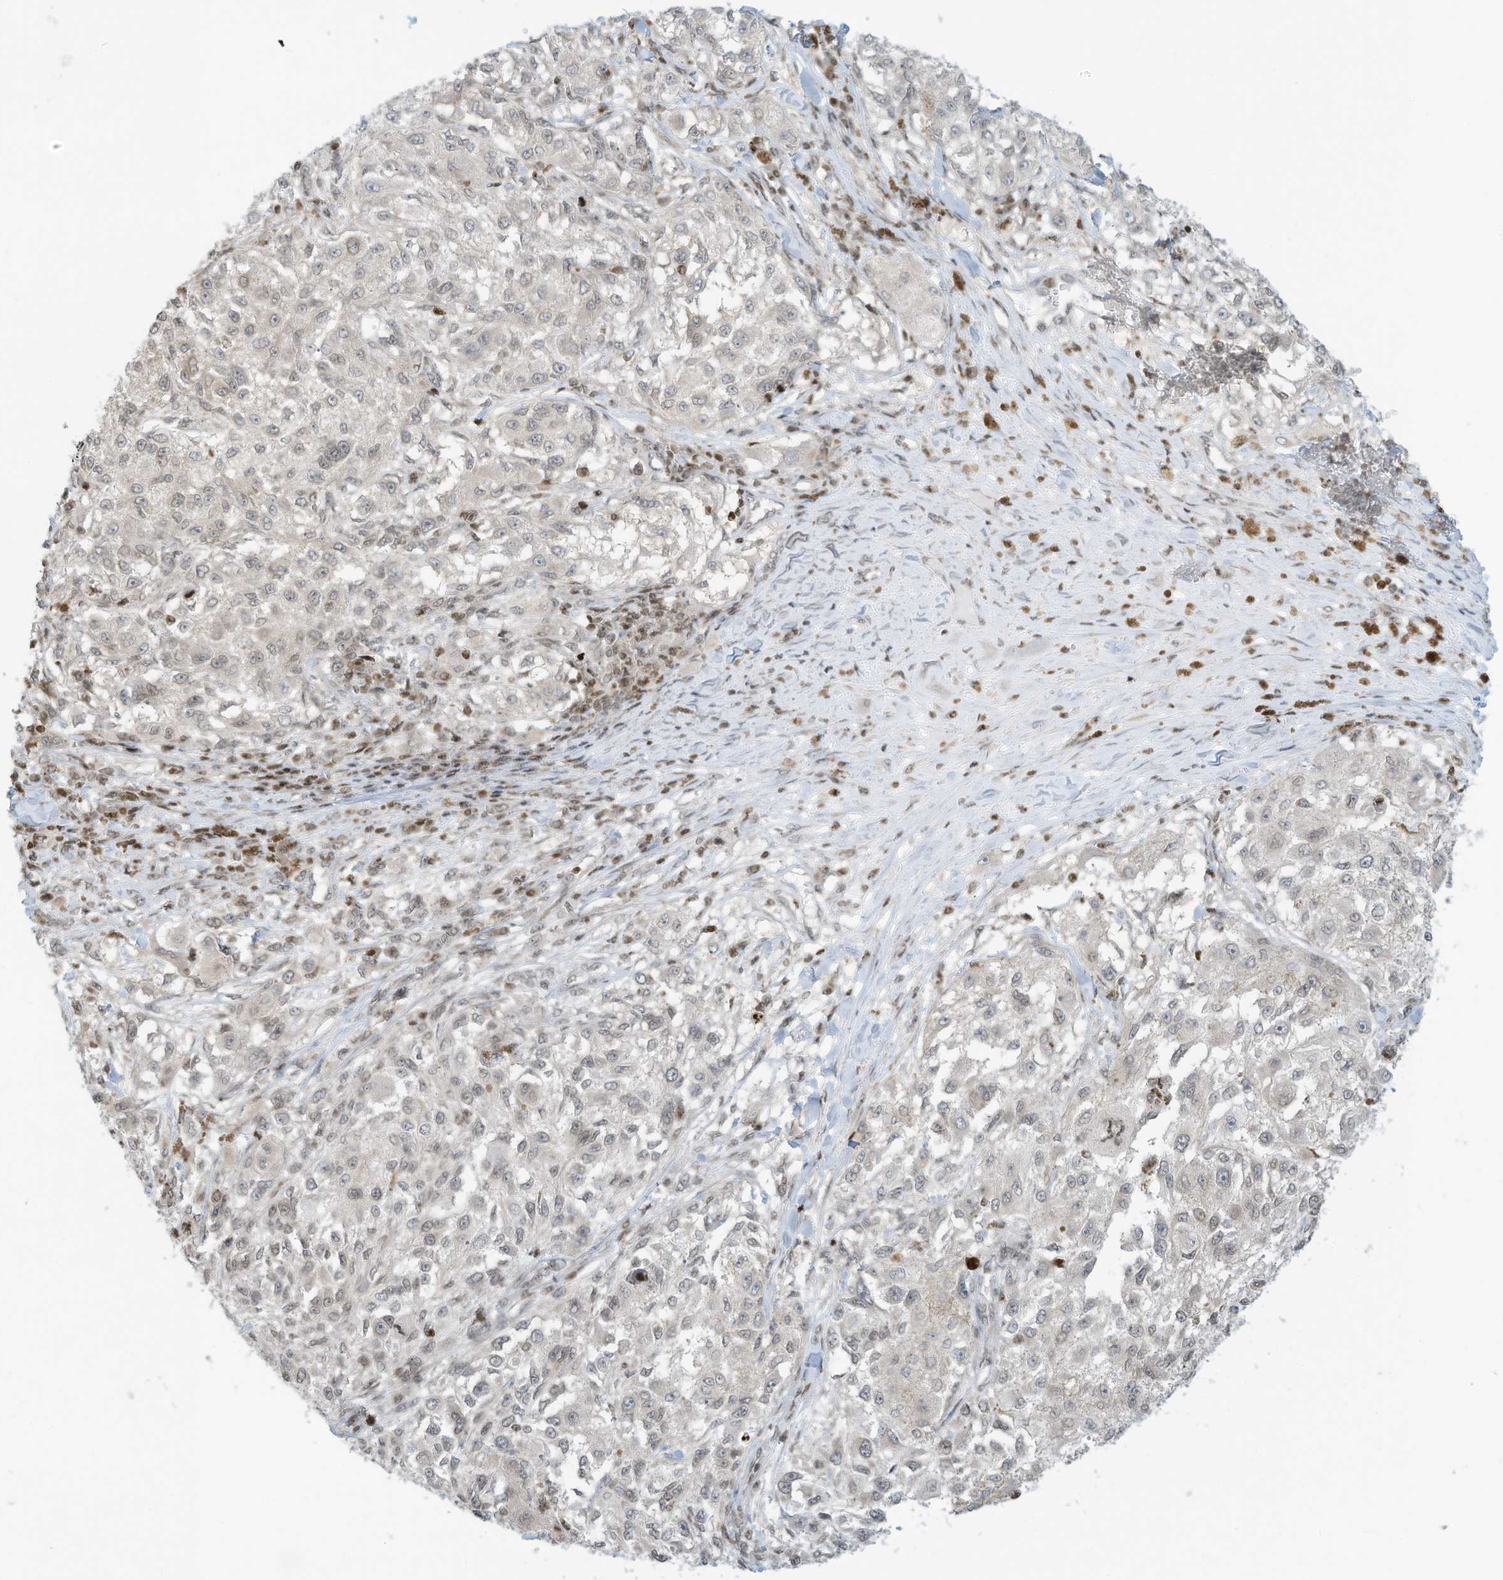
{"staining": {"intensity": "negative", "quantity": "none", "location": "none"}, "tissue": "melanoma", "cell_type": "Tumor cells", "image_type": "cancer", "snomed": [{"axis": "morphology", "description": "Necrosis, NOS"}, {"axis": "morphology", "description": "Malignant melanoma, NOS"}, {"axis": "topography", "description": "Skin"}], "caption": "Immunohistochemical staining of melanoma displays no significant expression in tumor cells. (DAB IHC, high magnification).", "gene": "ADI1", "patient": {"sex": "female", "age": 87}}